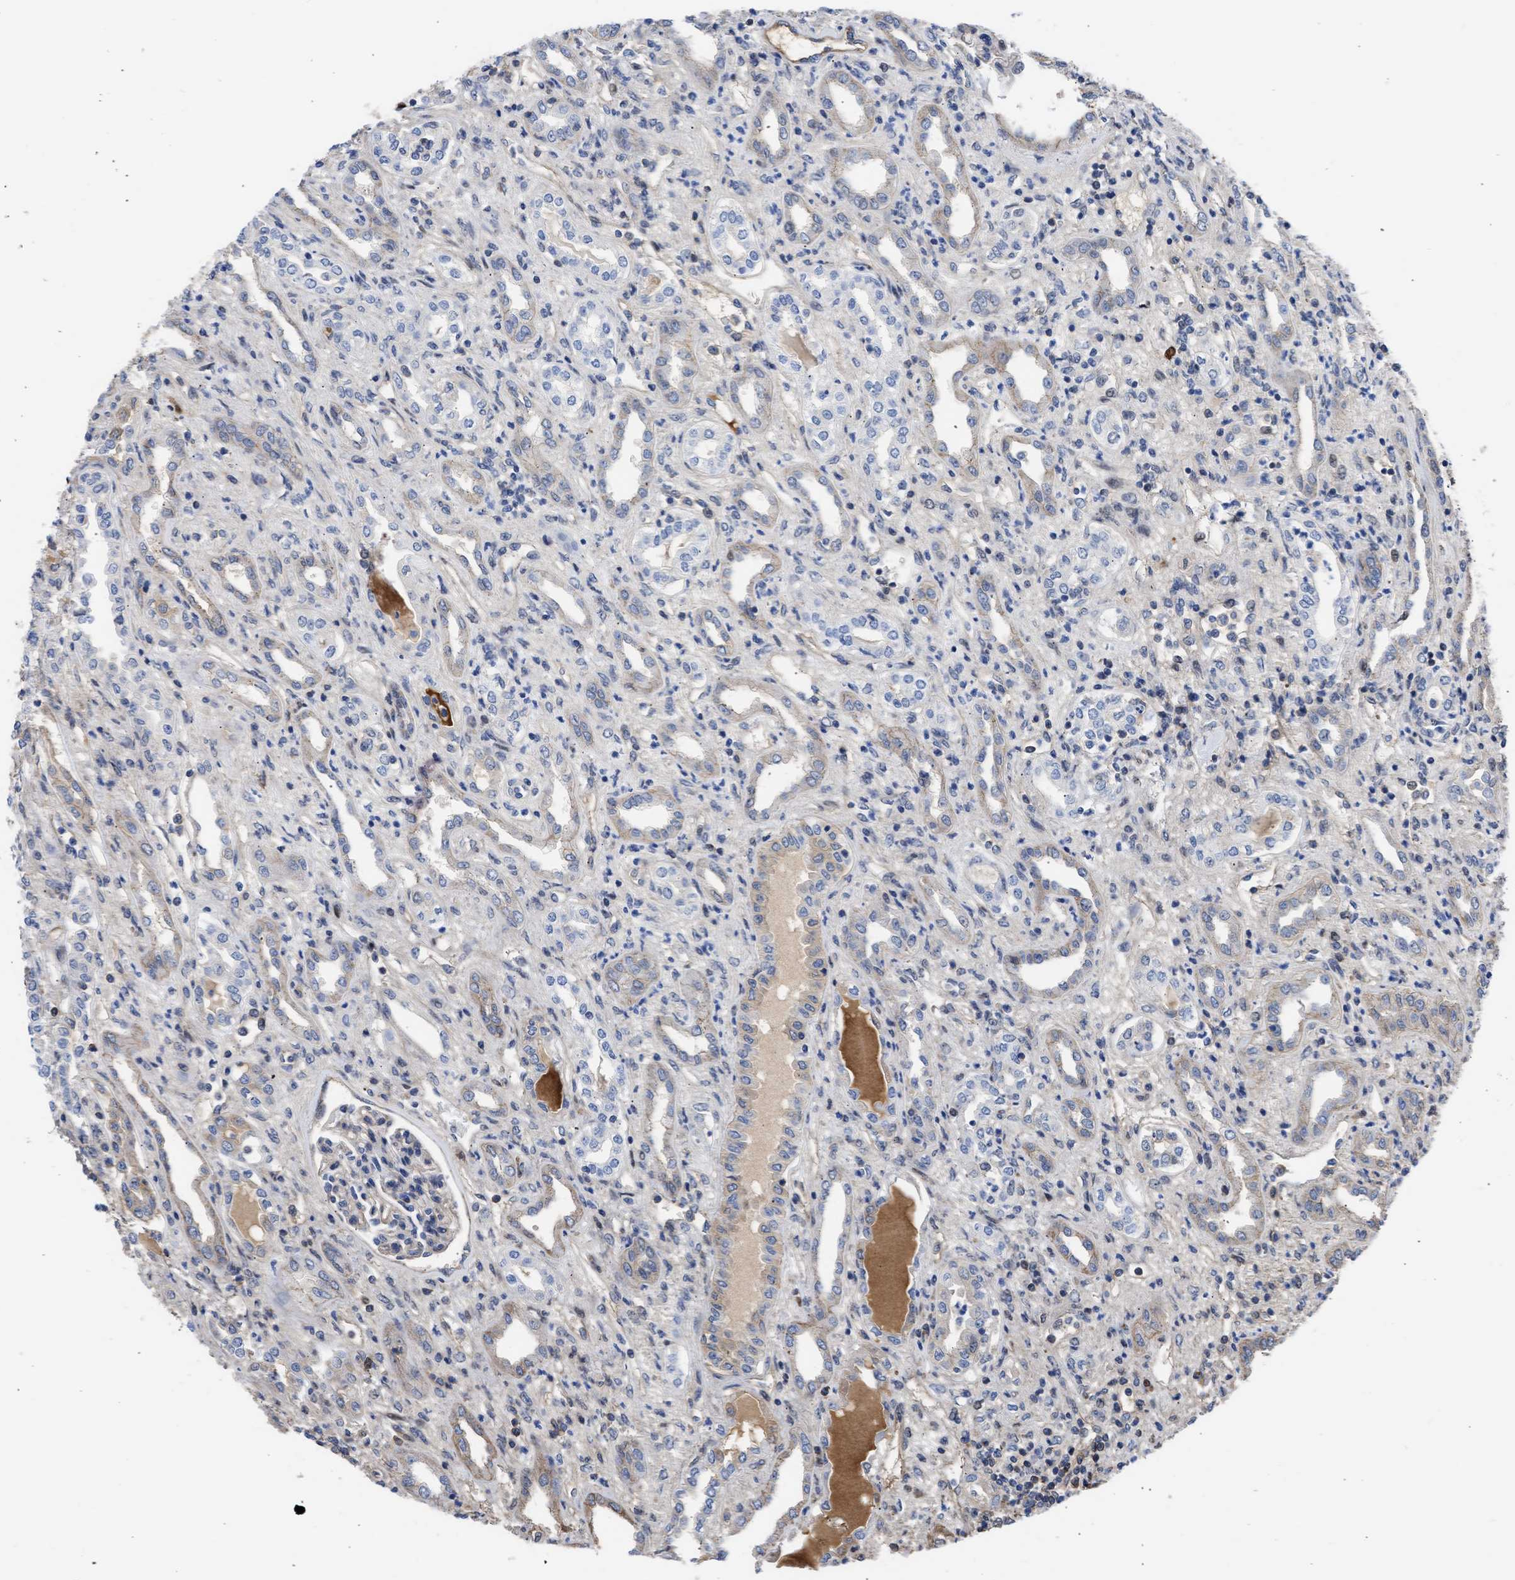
{"staining": {"intensity": "weak", "quantity": "<25%", "location": "cytoplasmic/membranous"}, "tissue": "renal cancer", "cell_type": "Tumor cells", "image_type": "cancer", "snomed": [{"axis": "morphology", "description": "Adenocarcinoma, NOS"}, {"axis": "topography", "description": "Kidney"}], "caption": "Immunohistochemistry (IHC) micrograph of neoplastic tissue: adenocarcinoma (renal) stained with DAB displays no significant protein expression in tumor cells.", "gene": "MAS1L", "patient": {"sex": "female", "age": 54}}